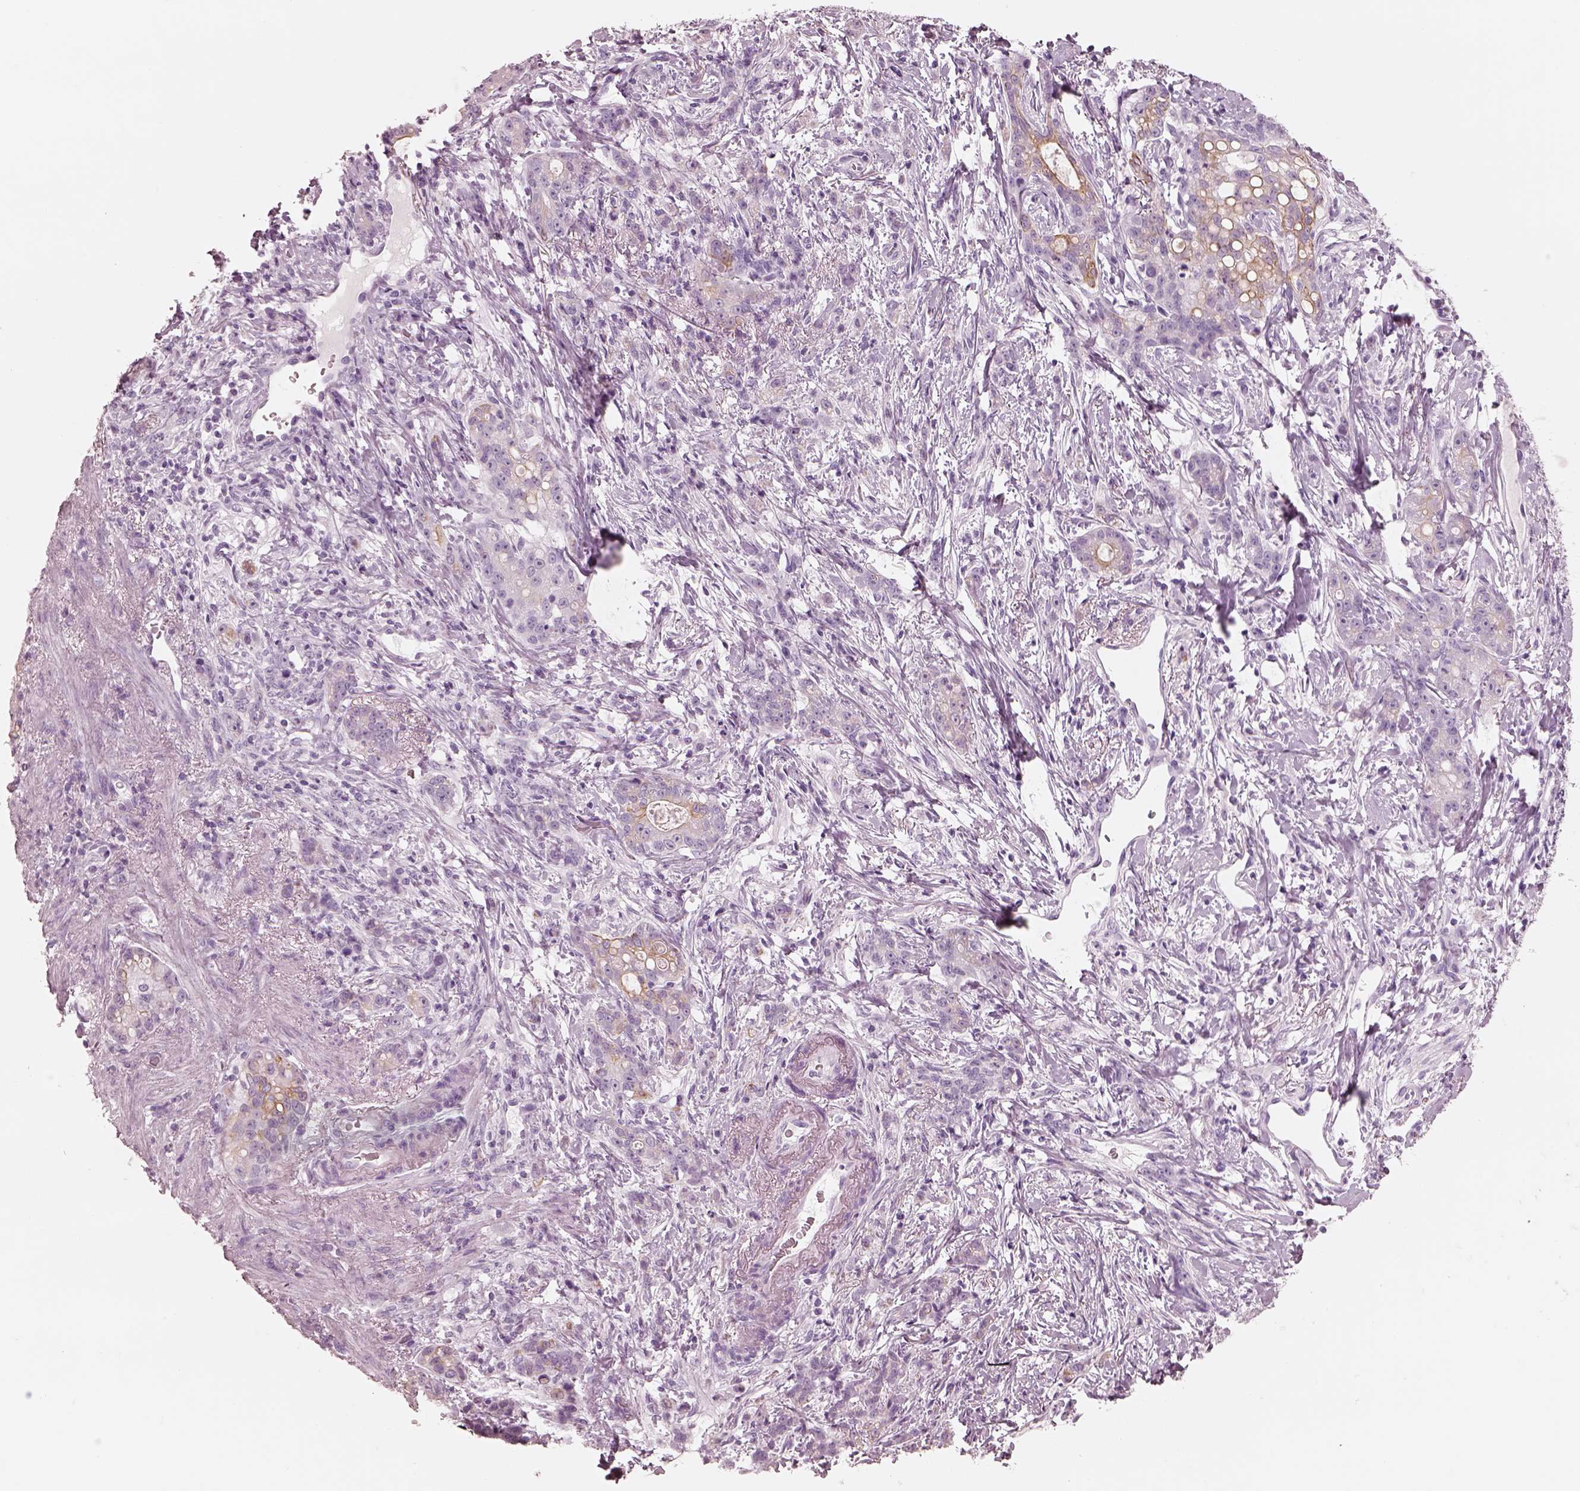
{"staining": {"intensity": "negative", "quantity": "none", "location": "none"}, "tissue": "stomach cancer", "cell_type": "Tumor cells", "image_type": "cancer", "snomed": [{"axis": "morphology", "description": "Adenocarcinoma, NOS"}, {"axis": "topography", "description": "Stomach, lower"}], "caption": "A high-resolution photomicrograph shows immunohistochemistry staining of adenocarcinoma (stomach), which displays no significant staining in tumor cells. Brightfield microscopy of IHC stained with DAB (brown) and hematoxylin (blue), captured at high magnification.", "gene": "PON3", "patient": {"sex": "male", "age": 88}}